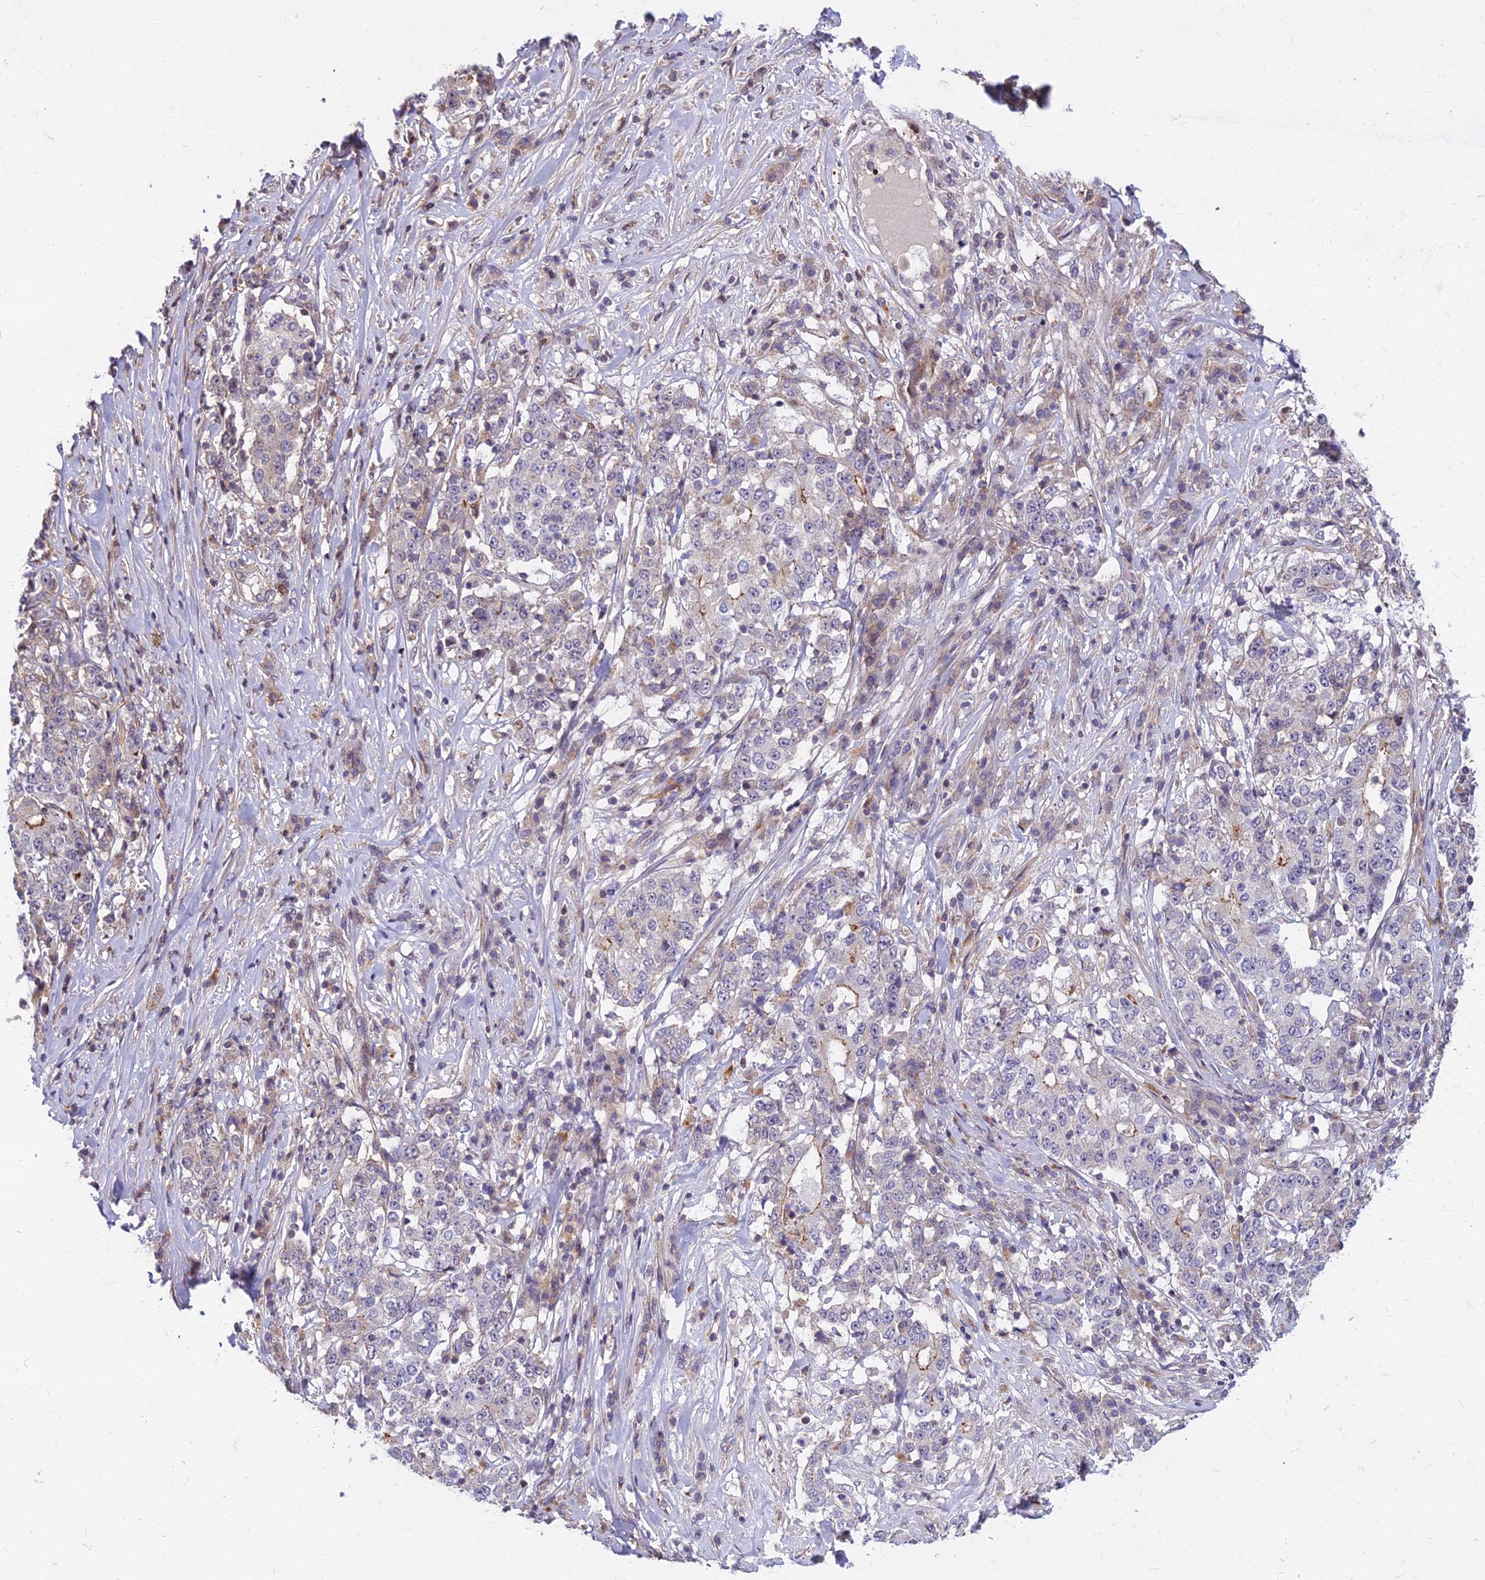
{"staining": {"intensity": "moderate", "quantity": "<25%", "location": "cytoplasmic/membranous"}, "tissue": "stomach cancer", "cell_type": "Tumor cells", "image_type": "cancer", "snomed": [{"axis": "morphology", "description": "Adenocarcinoma, NOS"}, {"axis": "topography", "description": "Stomach"}], "caption": "This micrograph demonstrates IHC staining of human stomach cancer (adenocarcinoma), with low moderate cytoplasmic/membranous staining in about <25% of tumor cells.", "gene": "GLYATL3", "patient": {"sex": "male", "age": 59}}